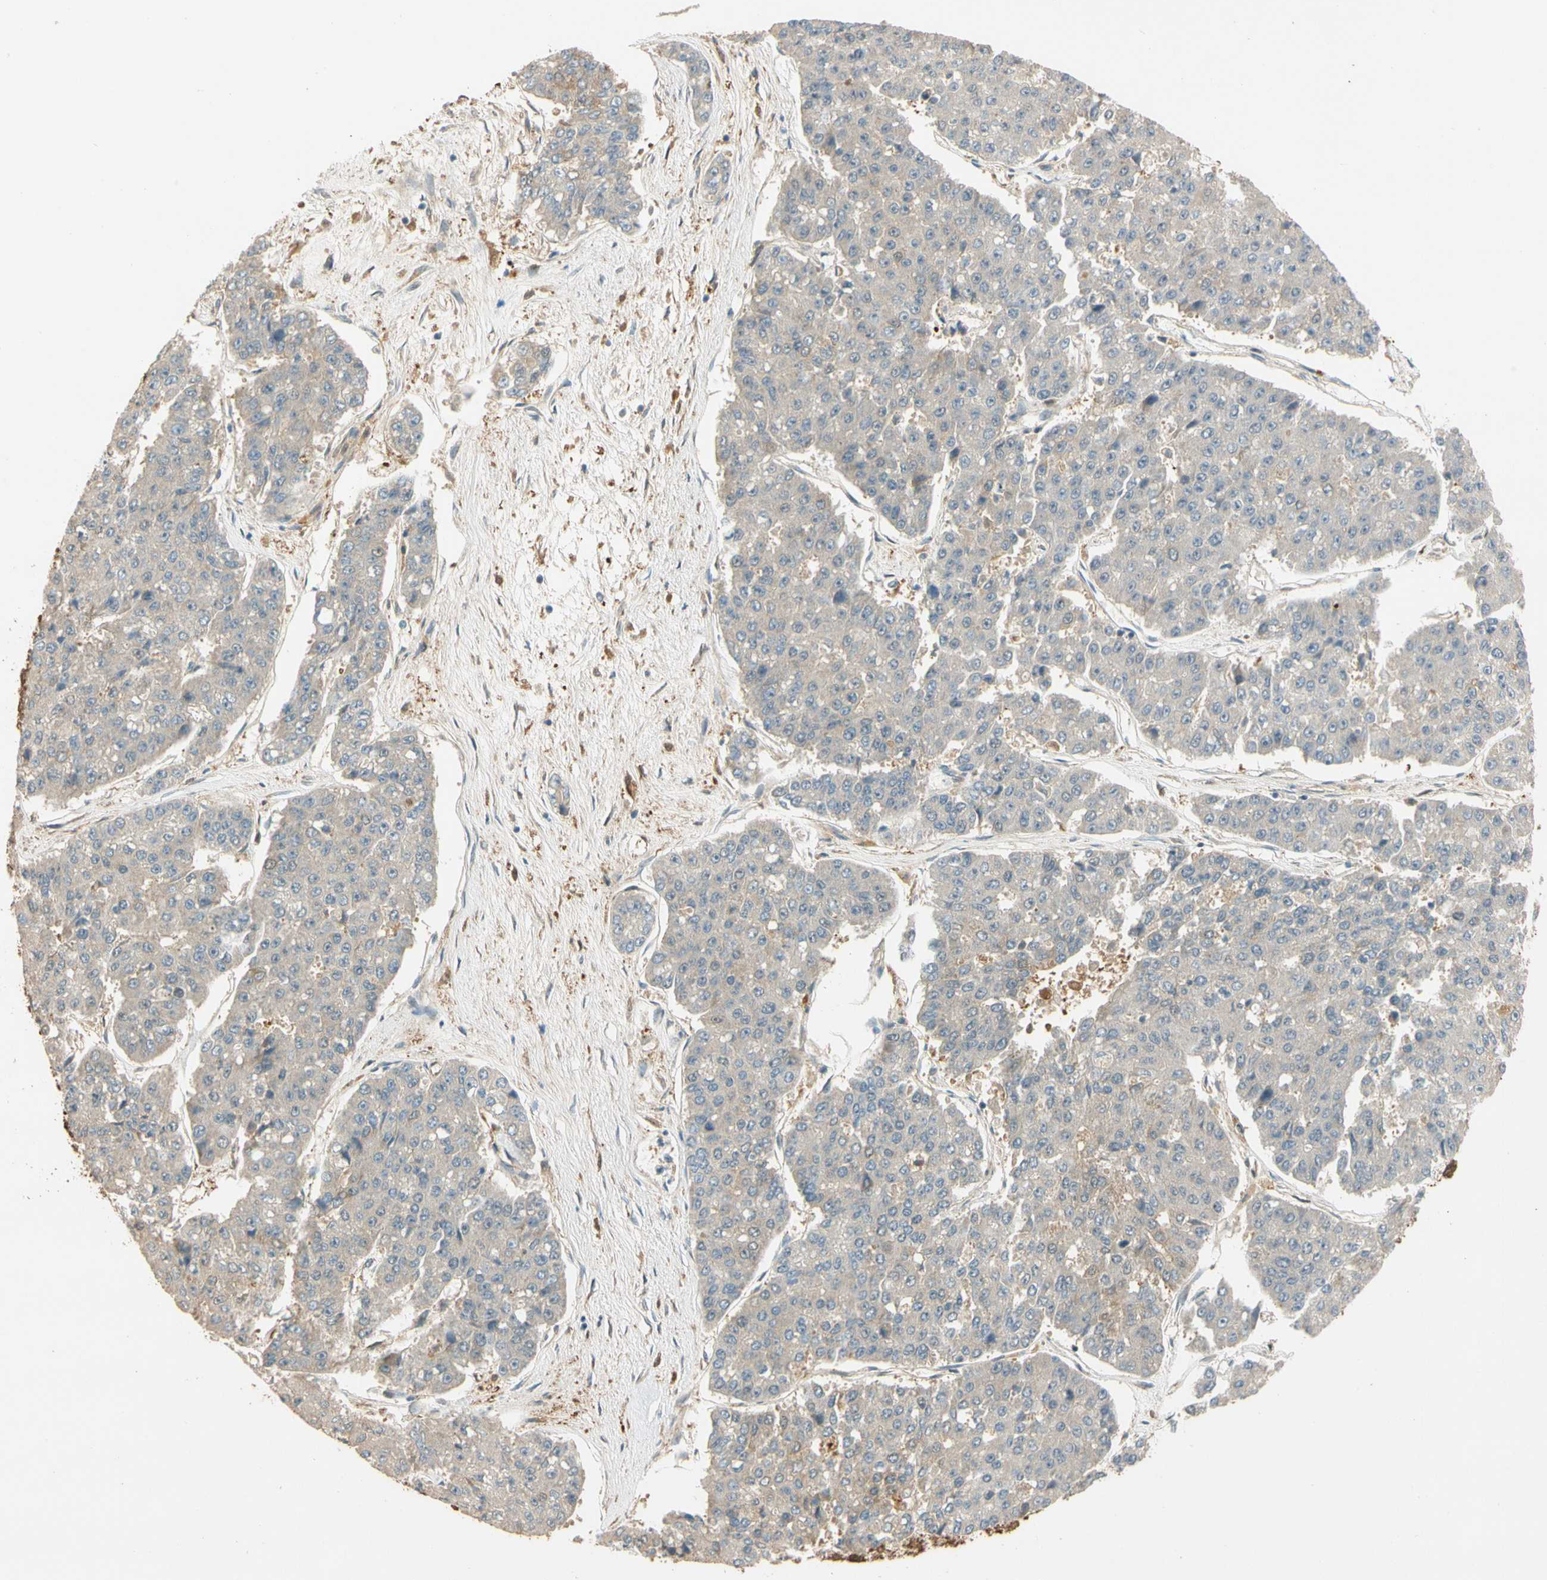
{"staining": {"intensity": "weak", "quantity": "25%-75%", "location": "cytoplasmic/membranous"}, "tissue": "pancreatic cancer", "cell_type": "Tumor cells", "image_type": "cancer", "snomed": [{"axis": "morphology", "description": "Adenocarcinoma, NOS"}, {"axis": "topography", "description": "Pancreas"}], "caption": "Protein analysis of adenocarcinoma (pancreatic) tissue shows weak cytoplasmic/membranous staining in approximately 25%-75% of tumor cells.", "gene": "PARP14", "patient": {"sex": "male", "age": 50}}